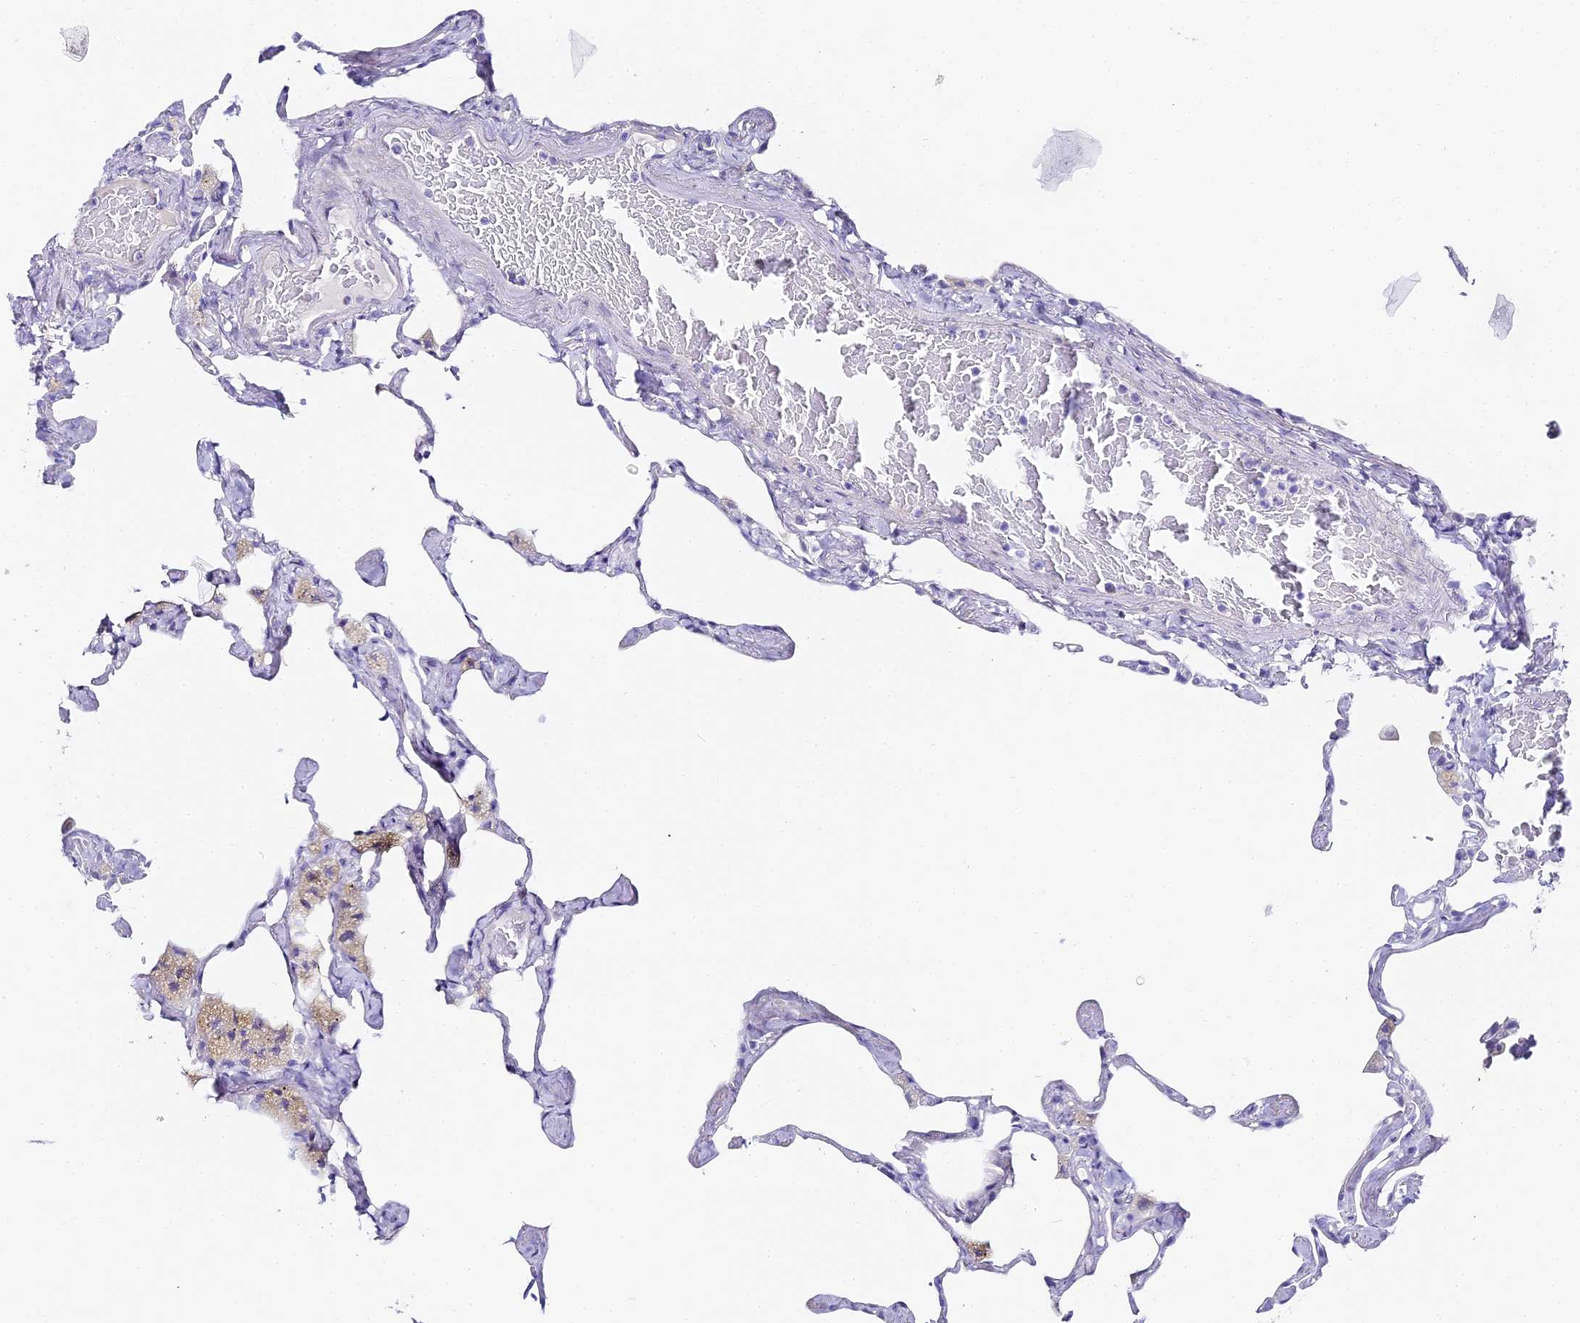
{"staining": {"intensity": "negative", "quantity": "none", "location": "none"}, "tissue": "lung", "cell_type": "Alveolar cells", "image_type": "normal", "snomed": [{"axis": "morphology", "description": "Normal tissue, NOS"}, {"axis": "topography", "description": "Lung"}], "caption": "High magnification brightfield microscopy of normal lung stained with DAB (3,3'-diaminobenzidine) (brown) and counterstained with hematoxylin (blue): alveolar cells show no significant staining. Brightfield microscopy of immunohistochemistry (IHC) stained with DAB (brown) and hematoxylin (blue), captured at high magnification.", "gene": "ABHD14A", "patient": {"sex": "male", "age": 65}}